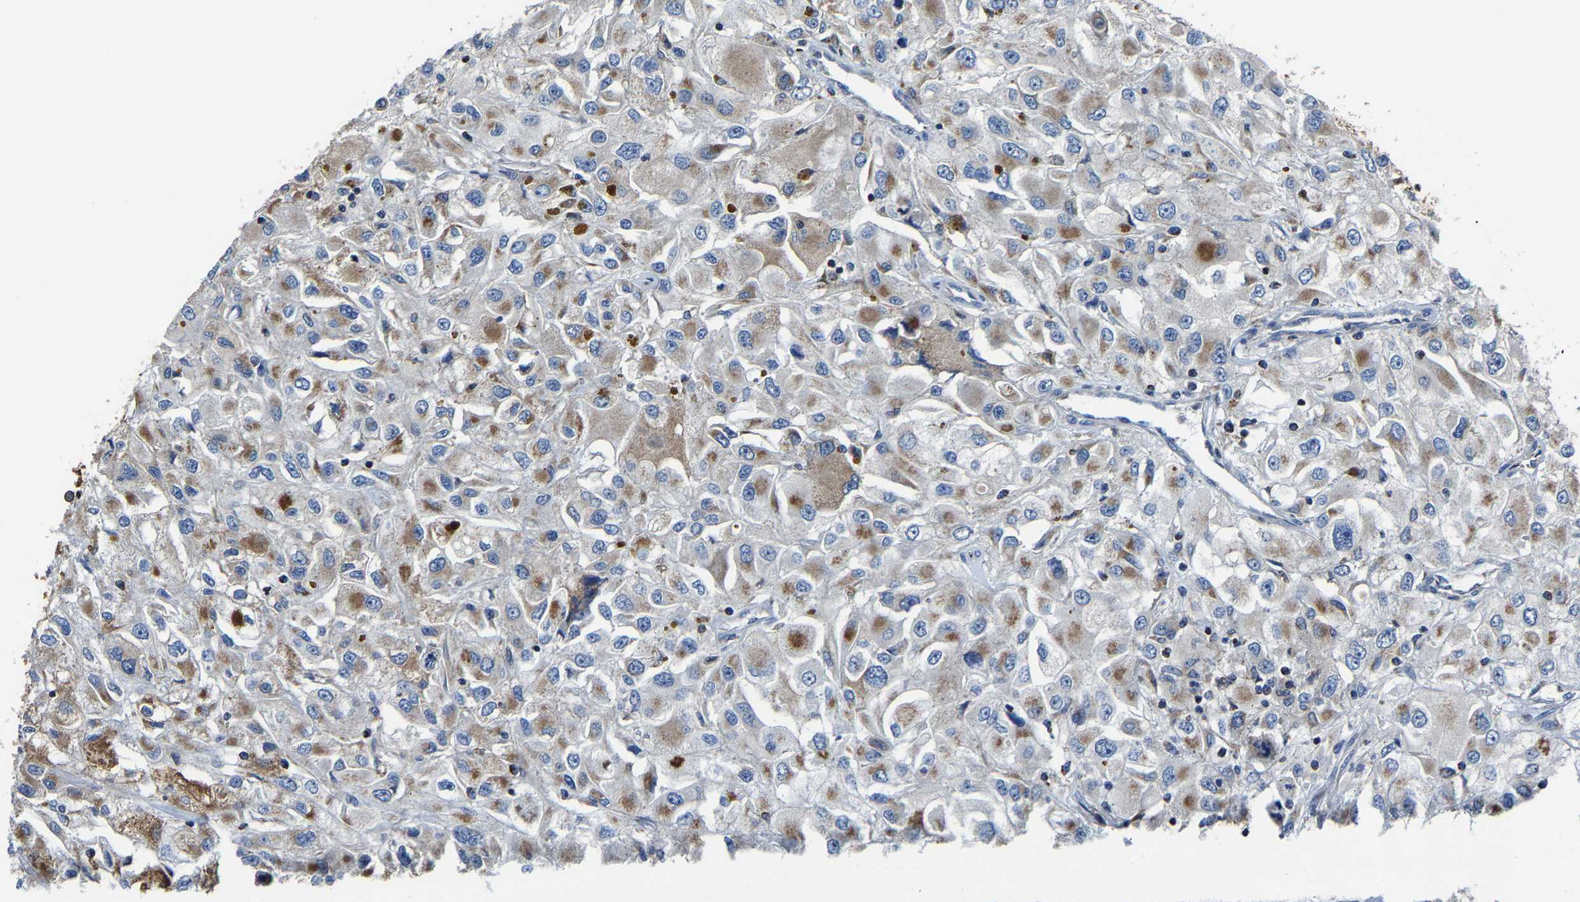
{"staining": {"intensity": "moderate", "quantity": ">75%", "location": "cytoplasmic/membranous"}, "tissue": "renal cancer", "cell_type": "Tumor cells", "image_type": "cancer", "snomed": [{"axis": "morphology", "description": "Adenocarcinoma, NOS"}, {"axis": "topography", "description": "Kidney"}], "caption": "IHC of human renal cancer (adenocarcinoma) exhibits medium levels of moderate cytoplasmic/membranous positivity in approximately >75% of tumor cells.", "gene": "AGK", "patient": {"sex": "female", "age": 52}}